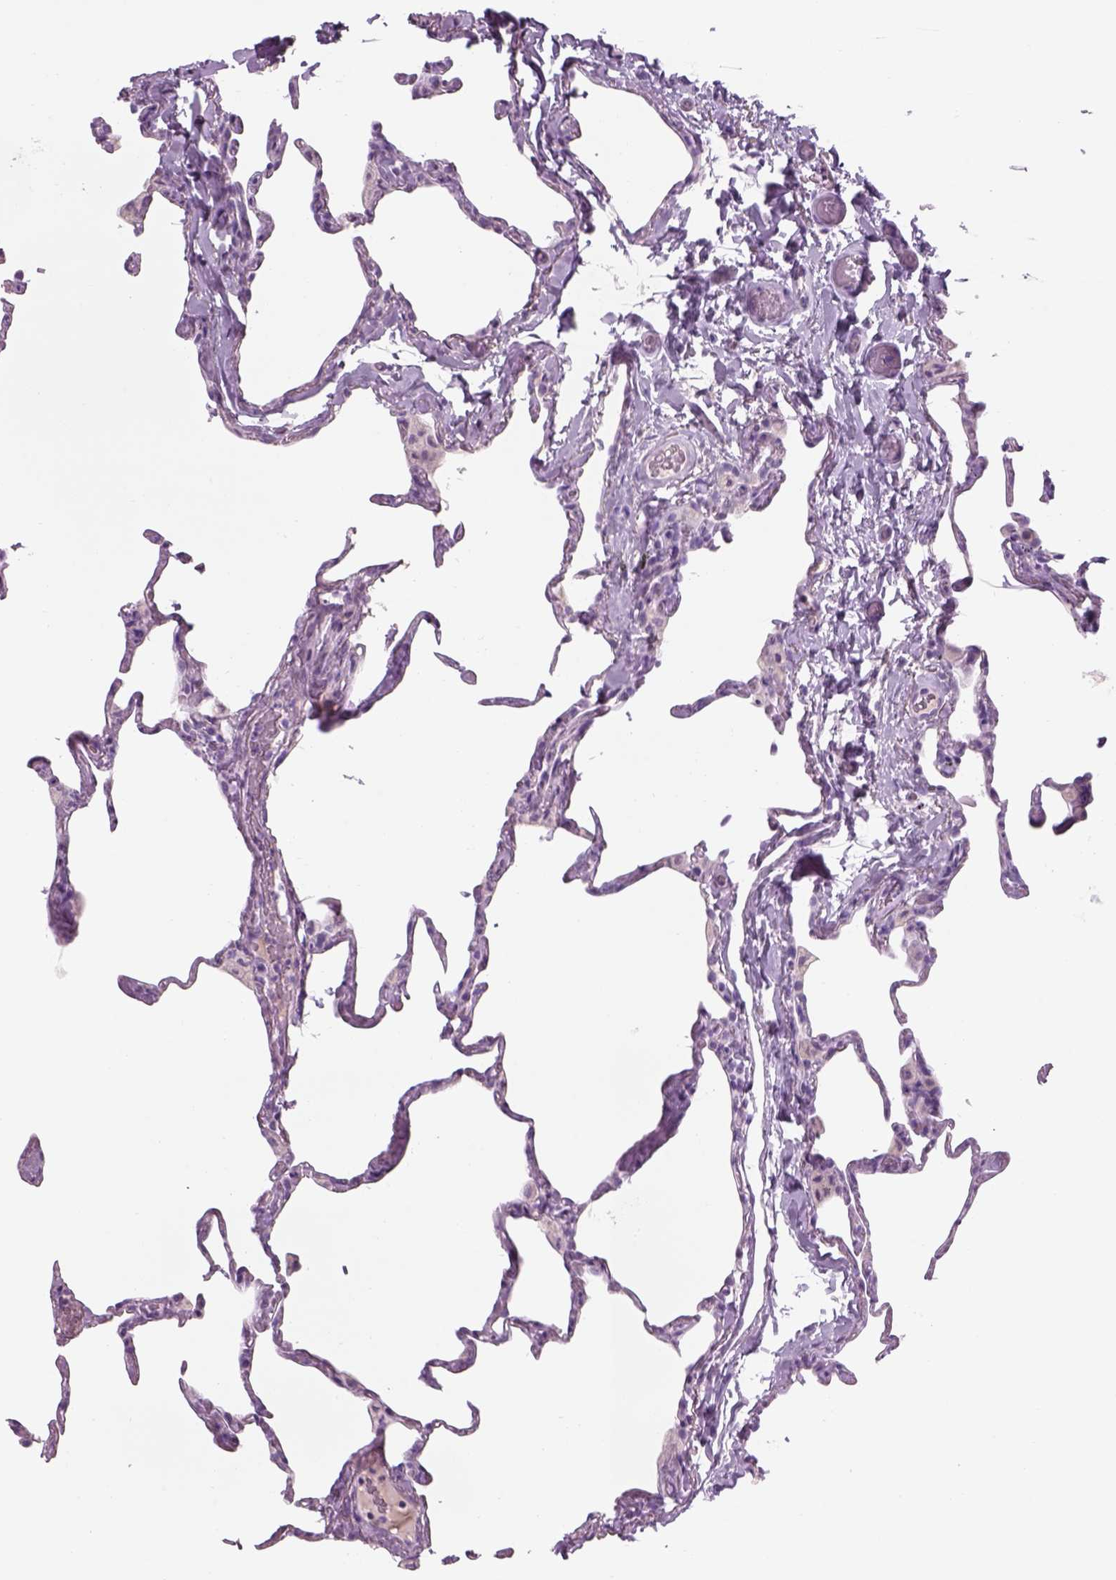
{"staining": {"intensity": "negative", "quantity": "none", "location": "none"}, "tissue": "lung", "cell_type": "Alveolar cells", "image_type": "normal", "snomed": [{"axis": "morphology", "description": "Normal tissue, NOS"}, {"axis": "topography", "description": "Lung"}], "caption": "A high-resolution photomicrograph shows immunohistochemistry staining of unremarkable lung, which reveals no significant expression in alveolar cells. Brightfield microscopy of immunohistochemistry (IHC) stained with DAB (brown) and hematoxylin (blue), captured at high magnification.", "gene": "GAS2L2", "patient": {"sex": "male", "age": 65}}